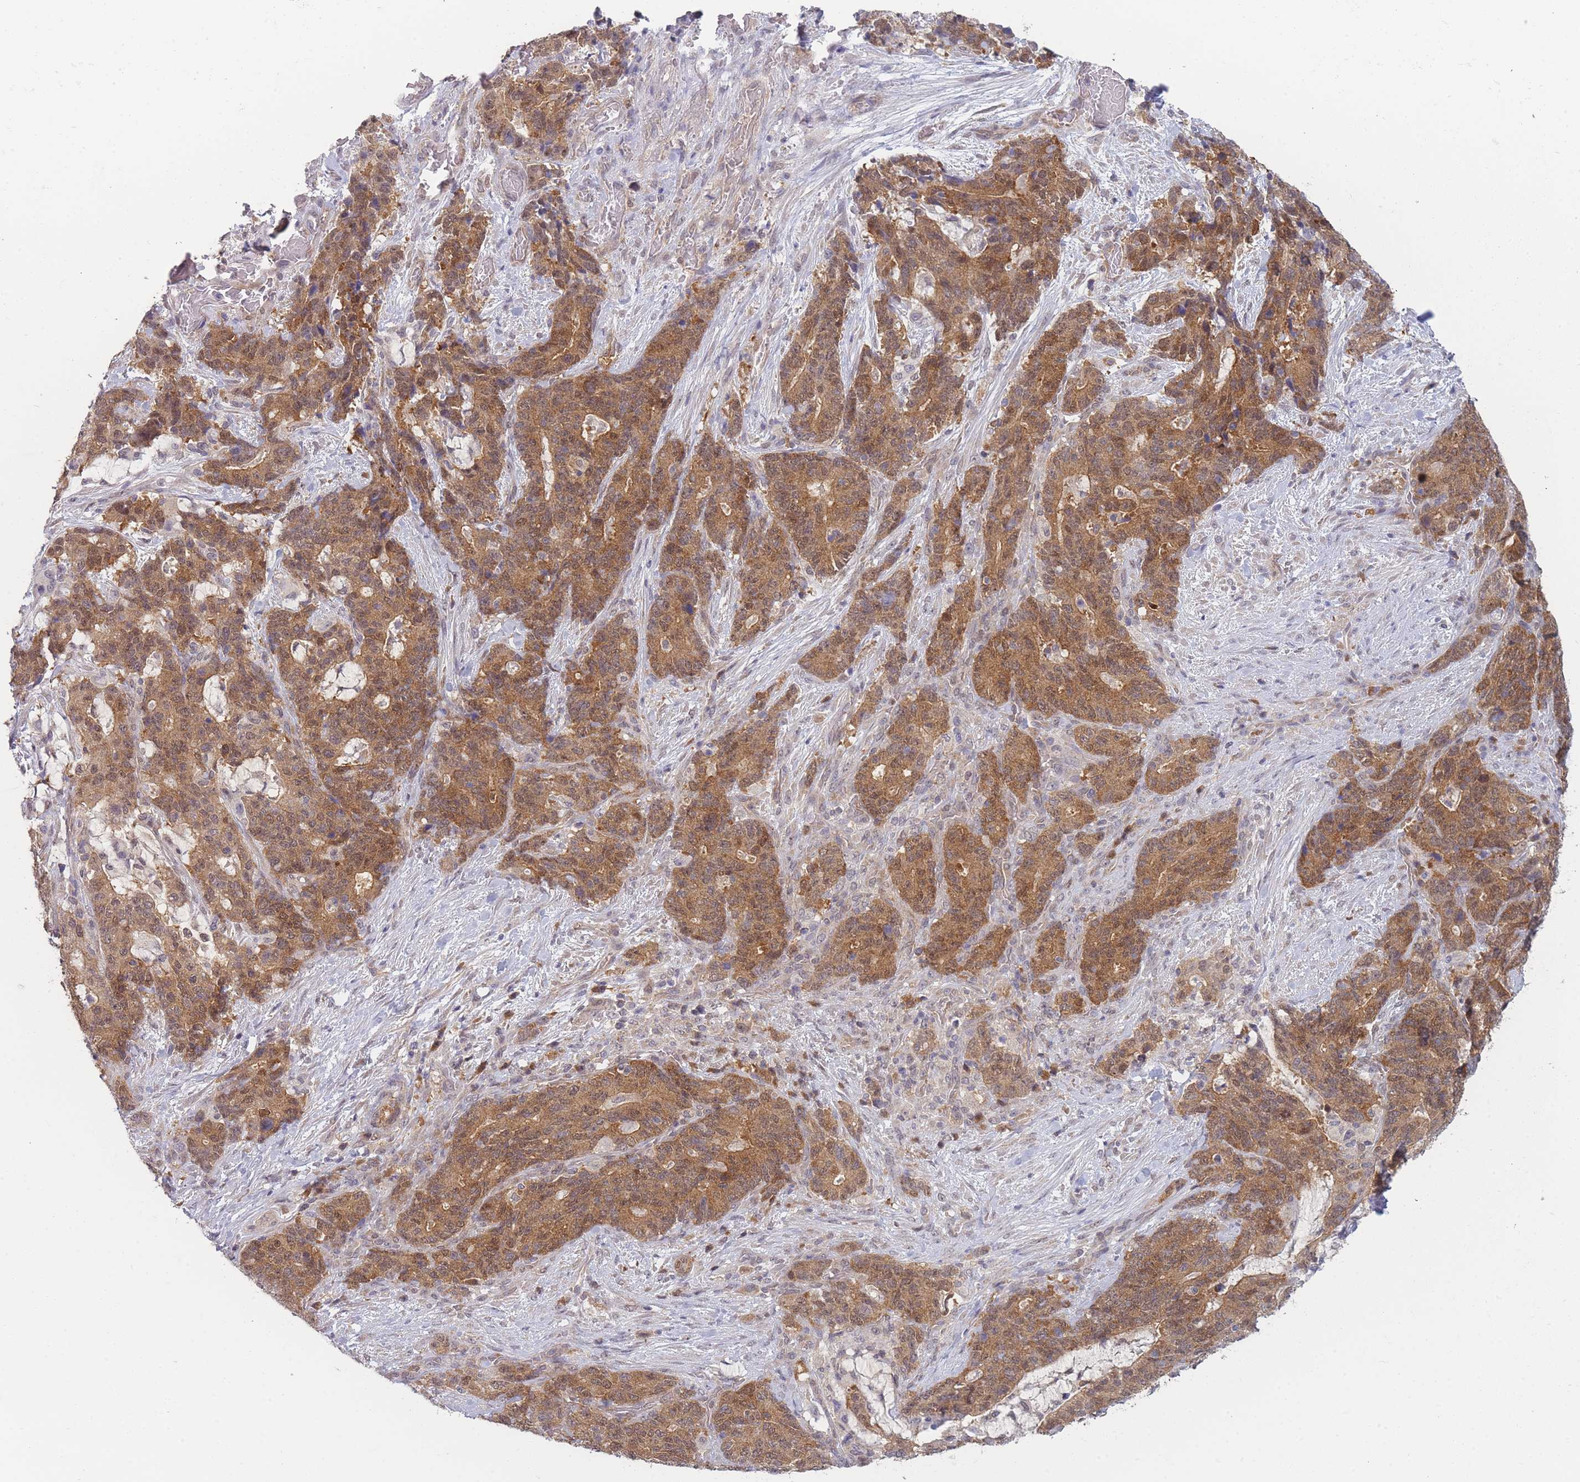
{"staining": {"intensity": "moderate", "quantity": ">75%", "location": "cytoplasmic/membranous,nuclear"}, "tissue": "stomach cancer", "cell_type": "Tumor cells", "image_type": "cancer", "snomed": [{"axis": "morphology", "description": "Normal tissue, NOS"}, {"axis": "morphology", "description": "Adenocarcinoma, NOS"}, {"axis": "topography", "description": "Stomach"}], "caption": "Human stomach cancer (adenocarcinoma) stained with a protein marker demonstrates moderate staining in tumor cells.", "gene": "MRI1", "patient": {"sex": "female", "age": 64}}